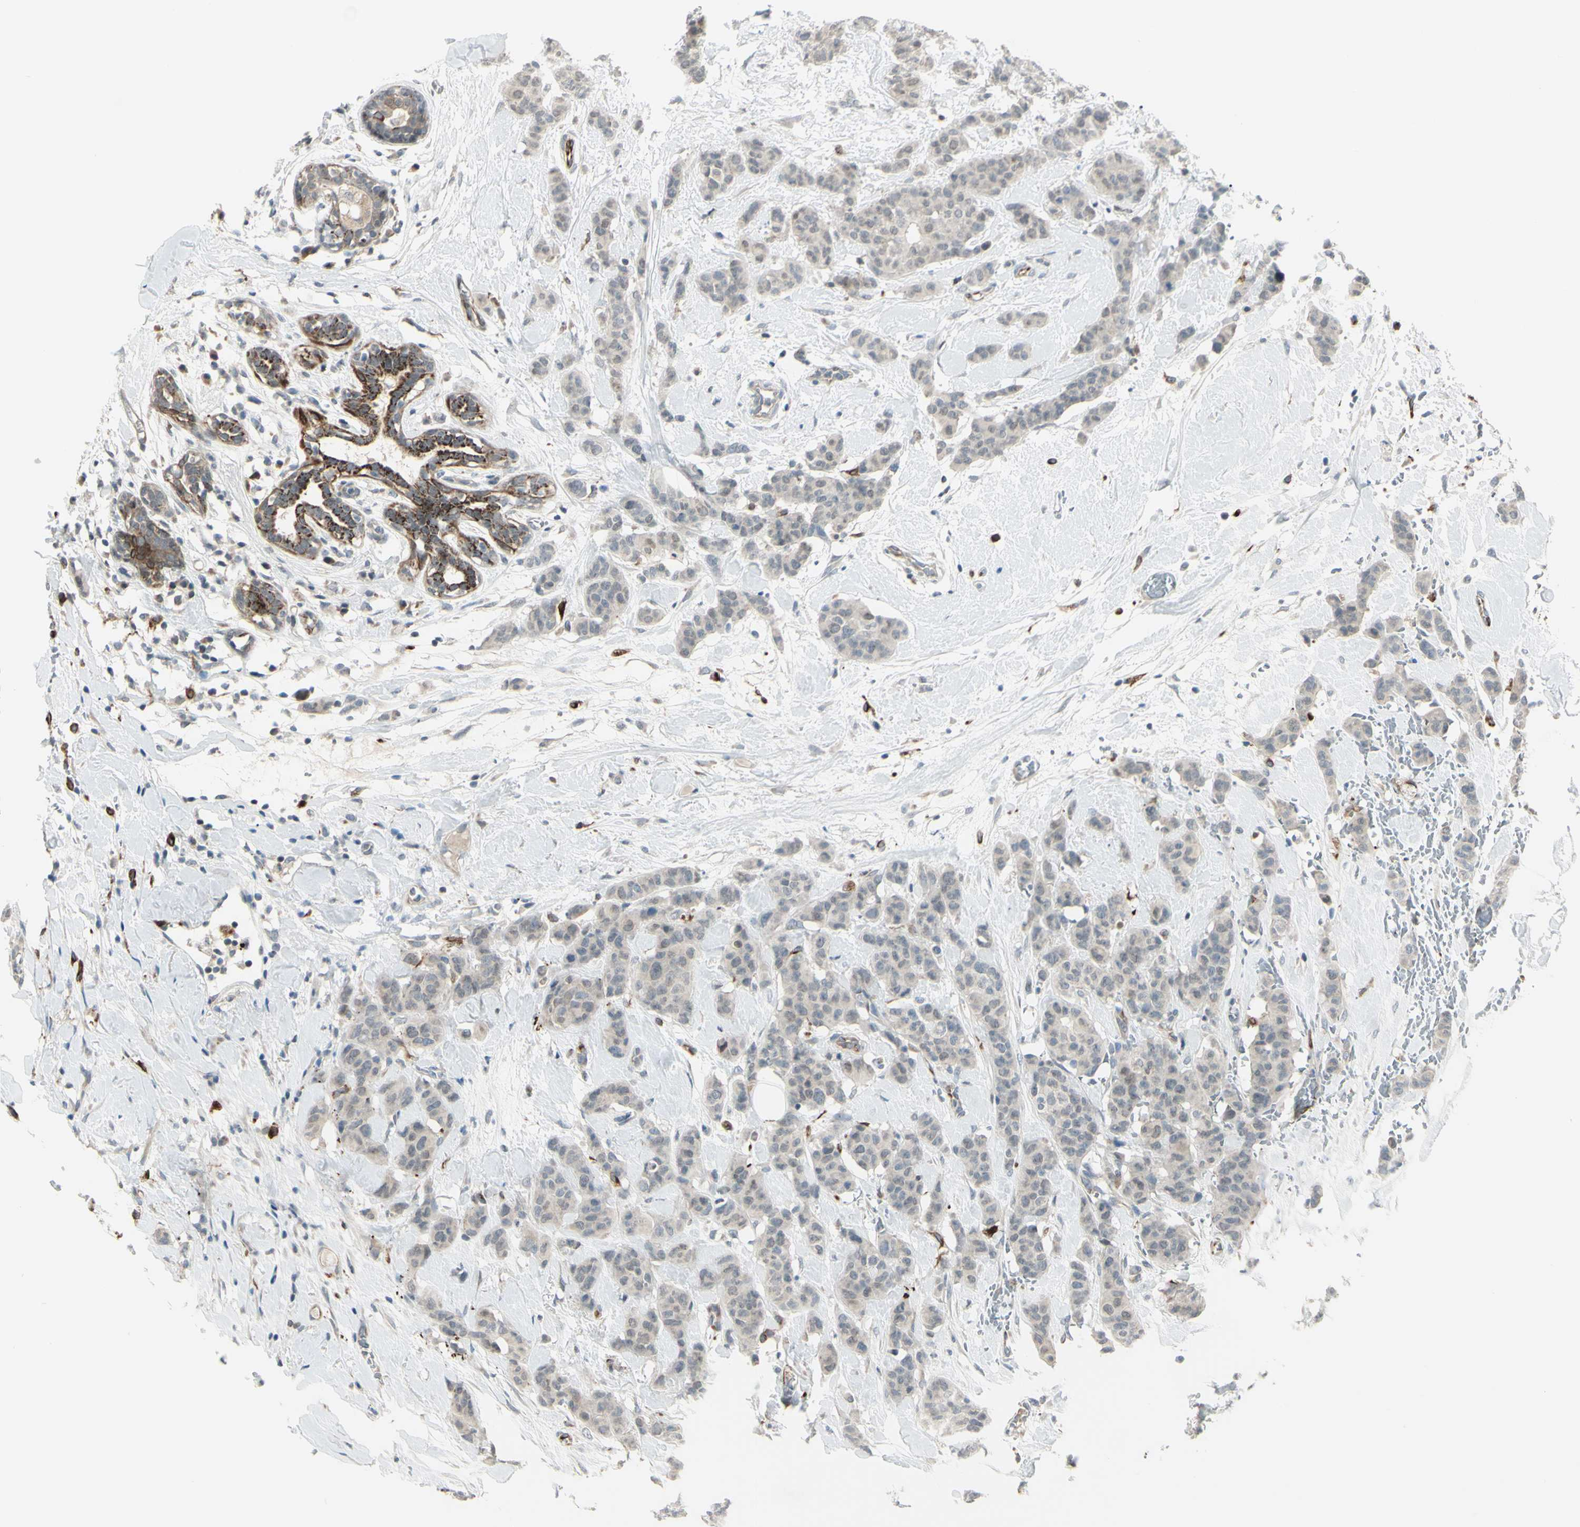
{"staining": {"intensity": "negative", "quantity": "none", "location": "none"}, "tissue": "breast cancer", "cell_type": "Tumor cells", "image_type": "cancer", "snomed": [{"axis": "morphology", "description": "Normal tissue, NOS"}, {"axis": "morphology", "description": "Duct carcinoma"}, {"axis": "topography", "description": "Breast"}], "caption": "Photomicrograph shows no protein positivity in tumor cells of breast cancer tissue.", "gene": "FGFR2", "patient": {"sex": "female", "age": 40}}